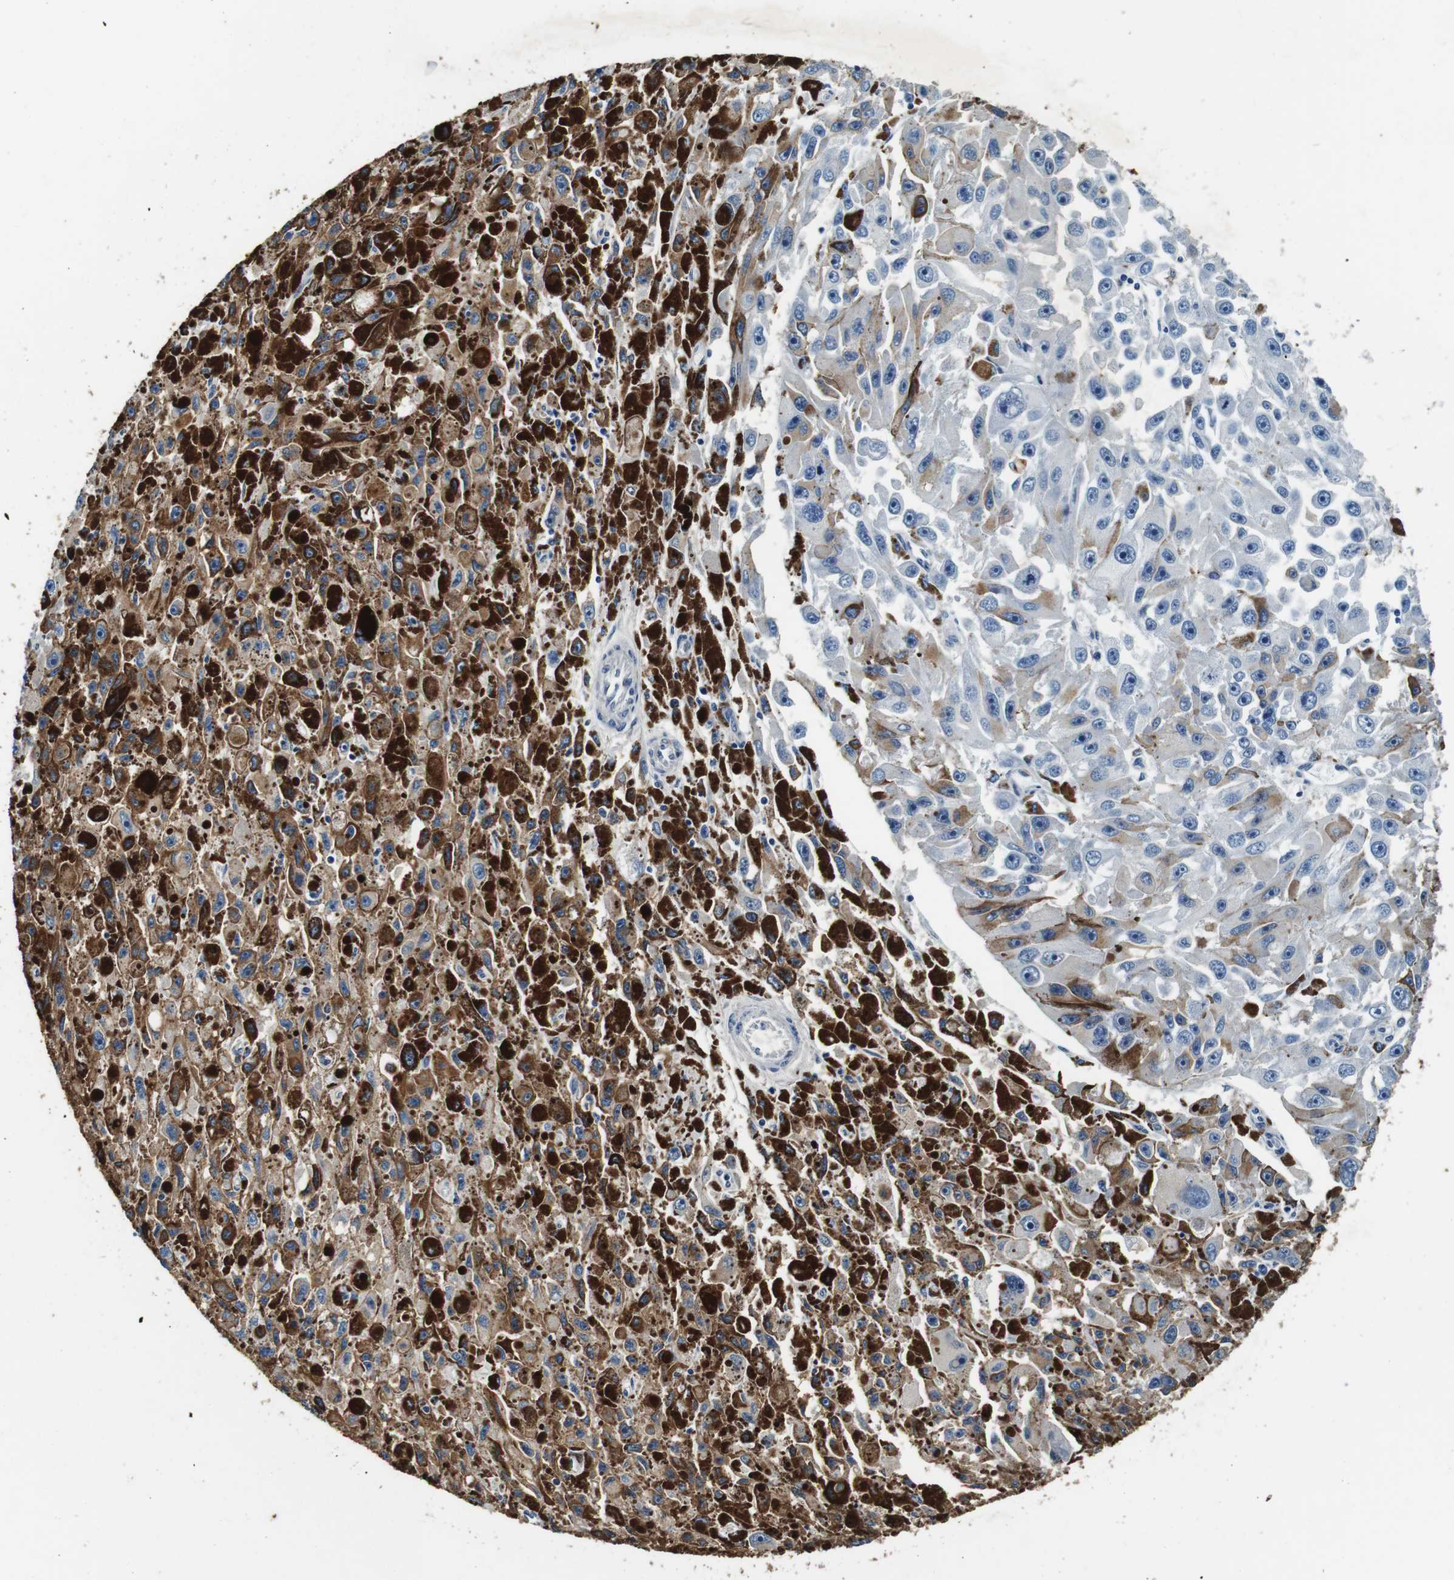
{"staining": {"intensity": "weak", "quantity": "<25%", "location": "cytoplasmic/membranous"}, "tissue": "melanoma", "cell_type": "Tumor cells", "image_type": "cancer", "snomed": [{"axis": "morphology", "description": "Malignant melanoma, NOS"}, {"axis": "topography", "description": "Skin"}], "caption": "Immunohistochemistry image of malignant melanoma stained for a protein (brown), which exhibits no staining in tumor cells.", "gene": "GJE1", "patient": {"sex": "female", "age": 104}}